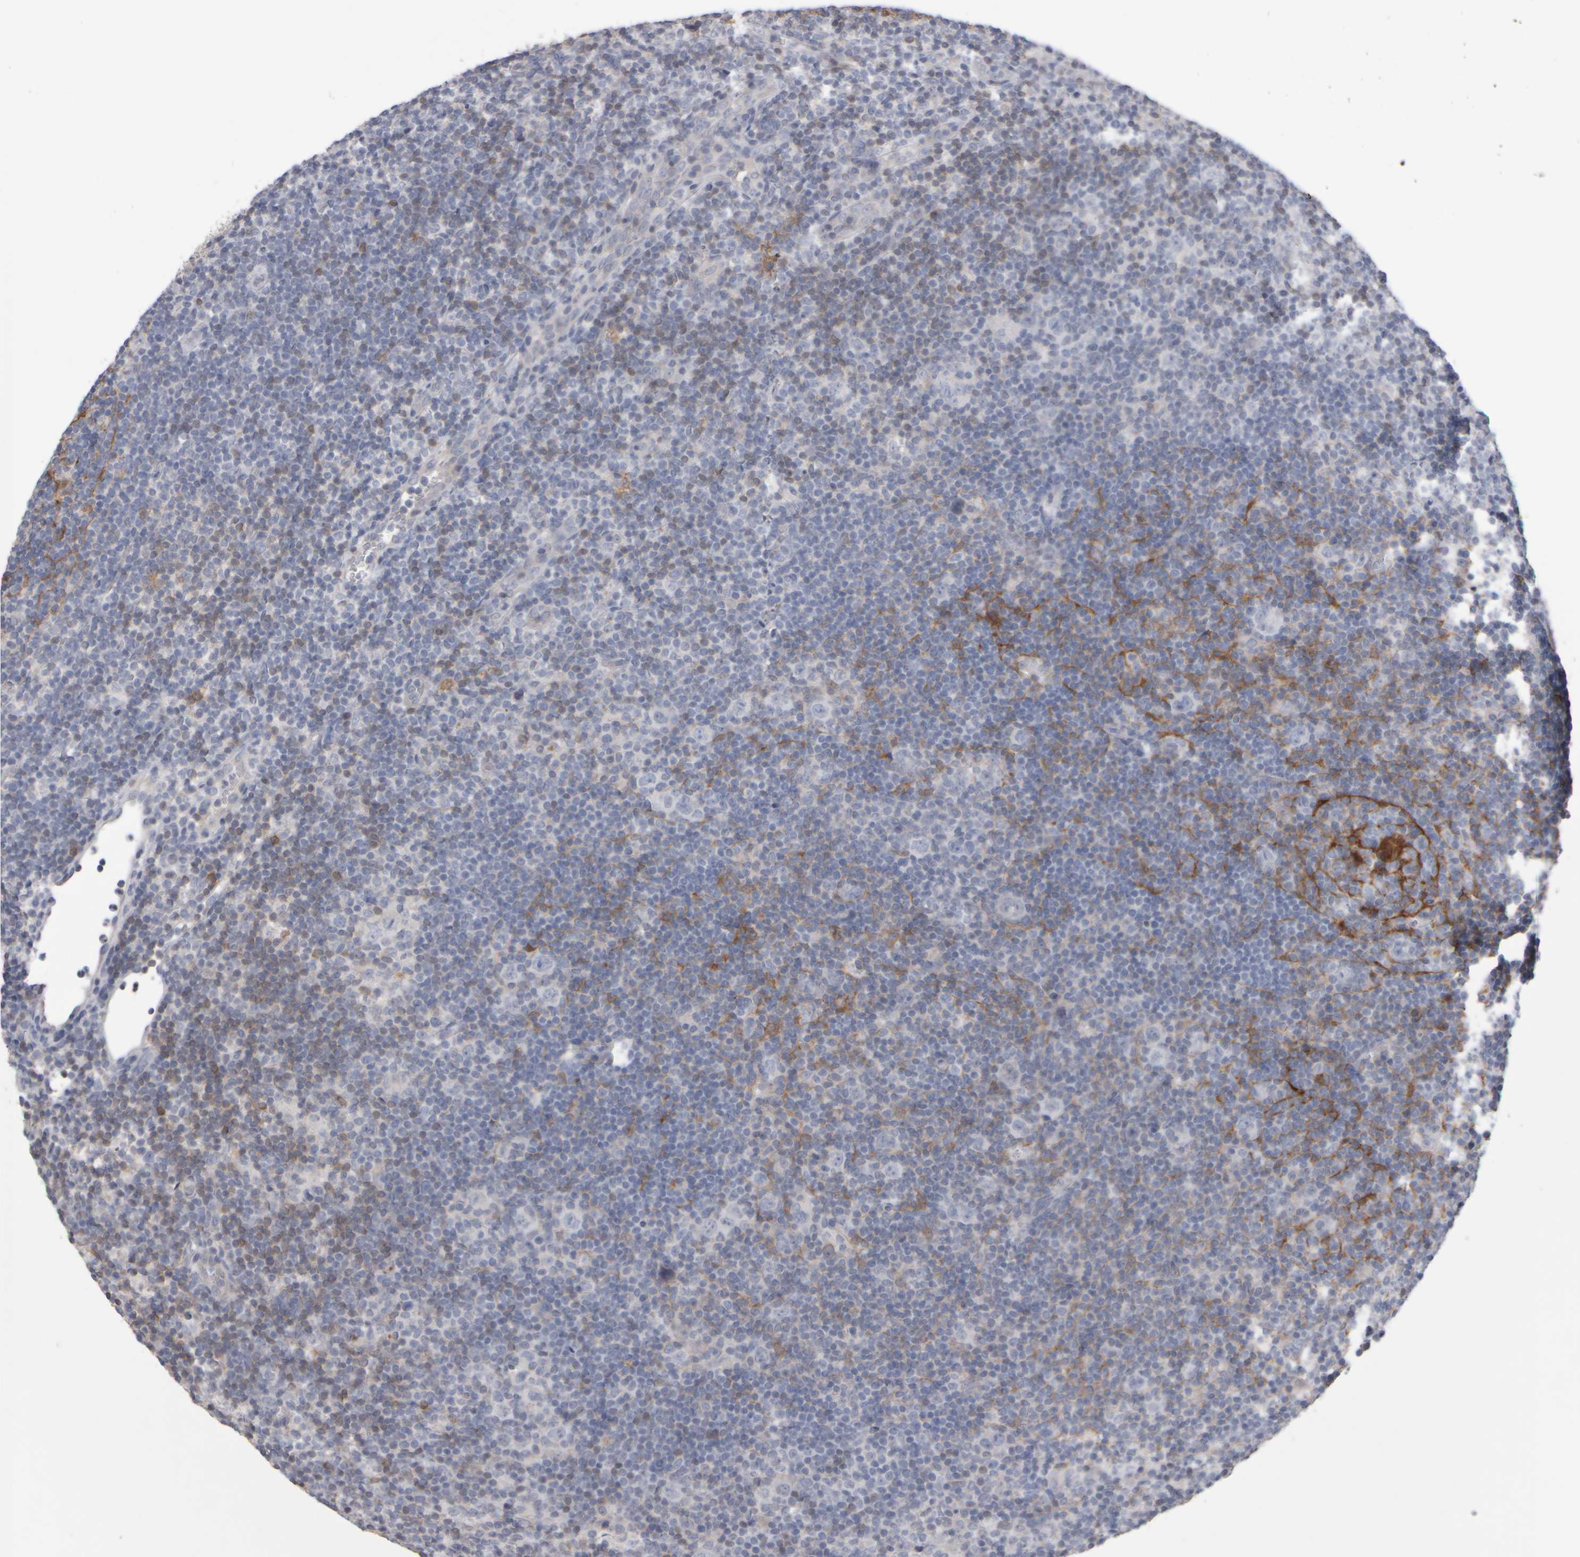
{"staining": {"intensity": "negative", "quantity": "none", "location": "none"}, "tissue": "lymphoma", "cell_type": "Tumor cells", "image_type": "cancer", "snomed": [{"axis": "morphology", "description": "Hodgkin's disease, NOS"}, {"axis": "topography", "description": "Lymph node"}], "caption": "IHC histopathology image of human Hodgkin's disease stained for a protein (brown), which reveals no staining in tumor cells.", "gene": "EPHX2", "patient": {"sex": "female", "age": 57}}